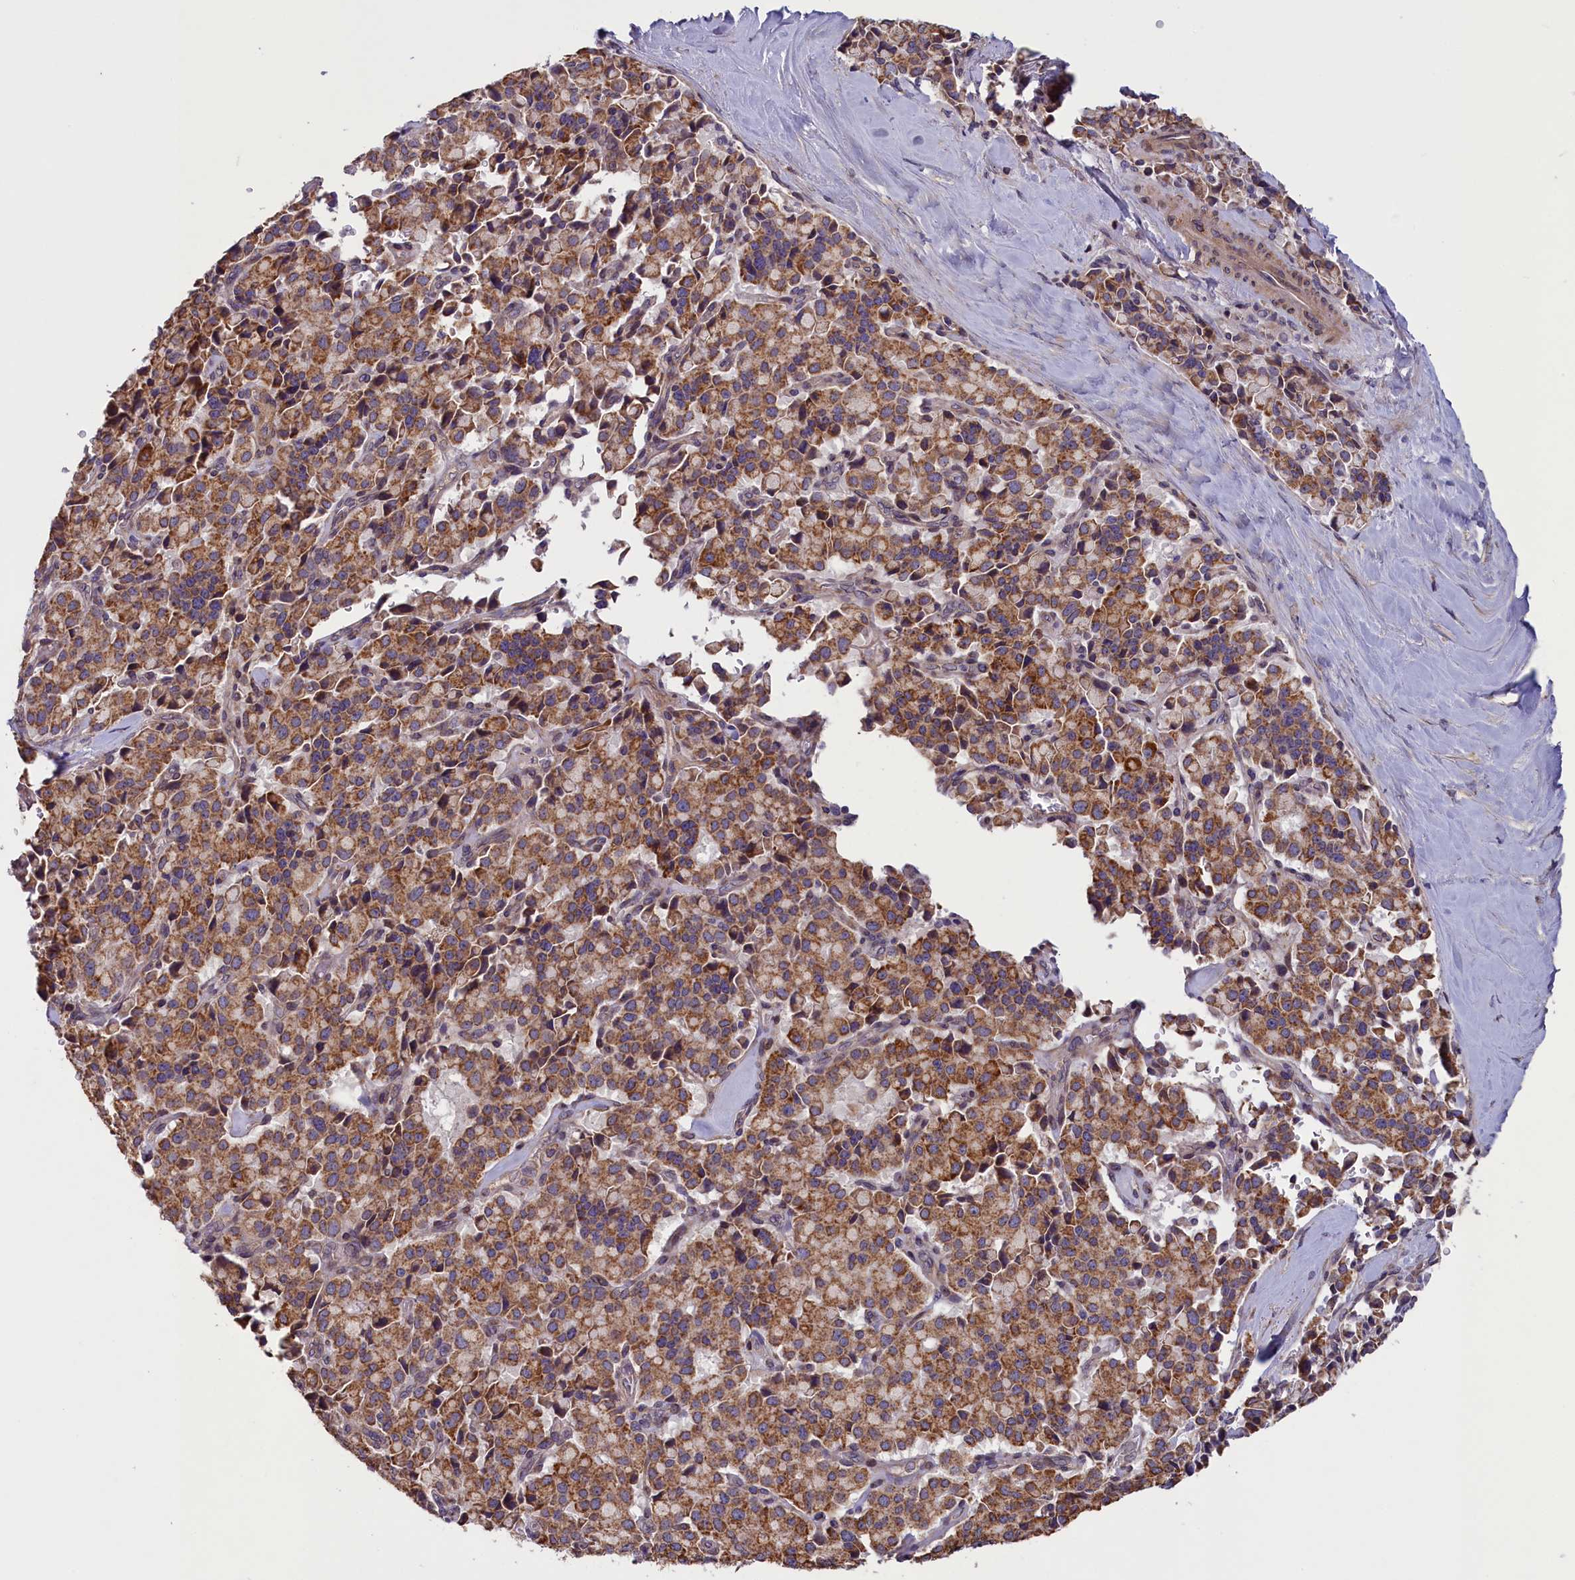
{"staining": {"intensity": "moderate", "quantity": ">75%", "location": "cytoplasmic/membranous"}, "tissue": "pancreatic cancer", "cell_type": "Tumor cells", "image_type": "cancer", "snomed": [{"axis": "morphology", "description": "Adenocarcinoma, NOS"}, {"axis": "topography", "description": "Pancreas"}], "caption": "Immunohistochemical staining of pancreatic adenocarcinoma demonstrates moderate cytoplasmic/membranous protein expression in about >75% of tumor cells. (DAB IHC with brightfield microscopy, high magnification).", "gene": "ACAD8", "patient": {"sex": "male", "age": 65}}